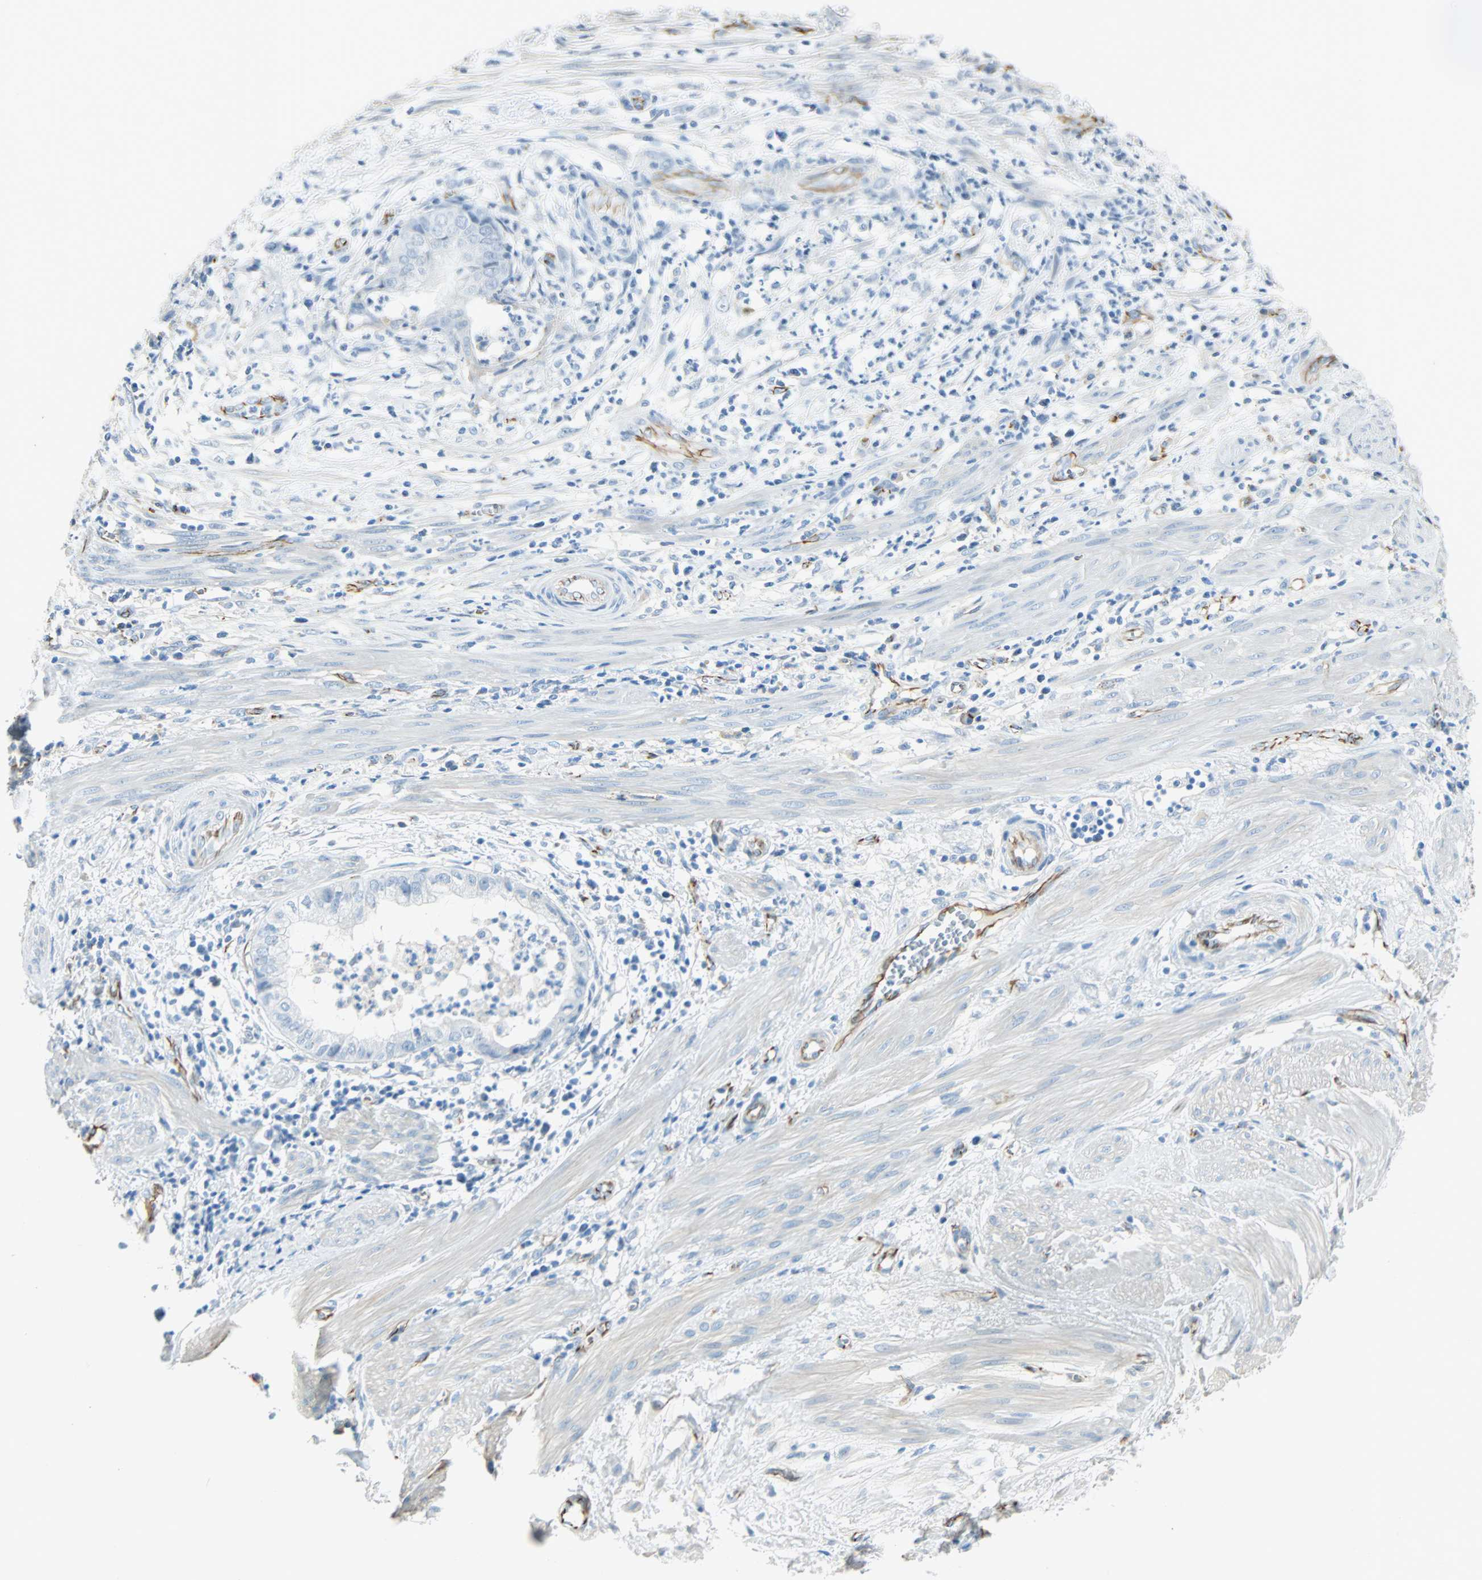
{"staining": {"intensity": "weak", "quantity": "<25%", "location": "cytoplasmic/membranous"}, "tissue": "endometrial cancer", "cell_type": "Tumor cells", "image_type": "cancer", "snomed": [{"axis": "morphology", "description": "Necrosis, NOS"}, {"axis": "morphology", "description": "Adenocarcinoma, NOS"}, {"axis": "topography", "description": "Endometrium"}], "caption": "Image shows no significant protein positivity in tumor cells of endometrial cancer (adenocarcinoma).", "gene": "VPS9D1", "patient": {"sex": "female", "age": 79}}